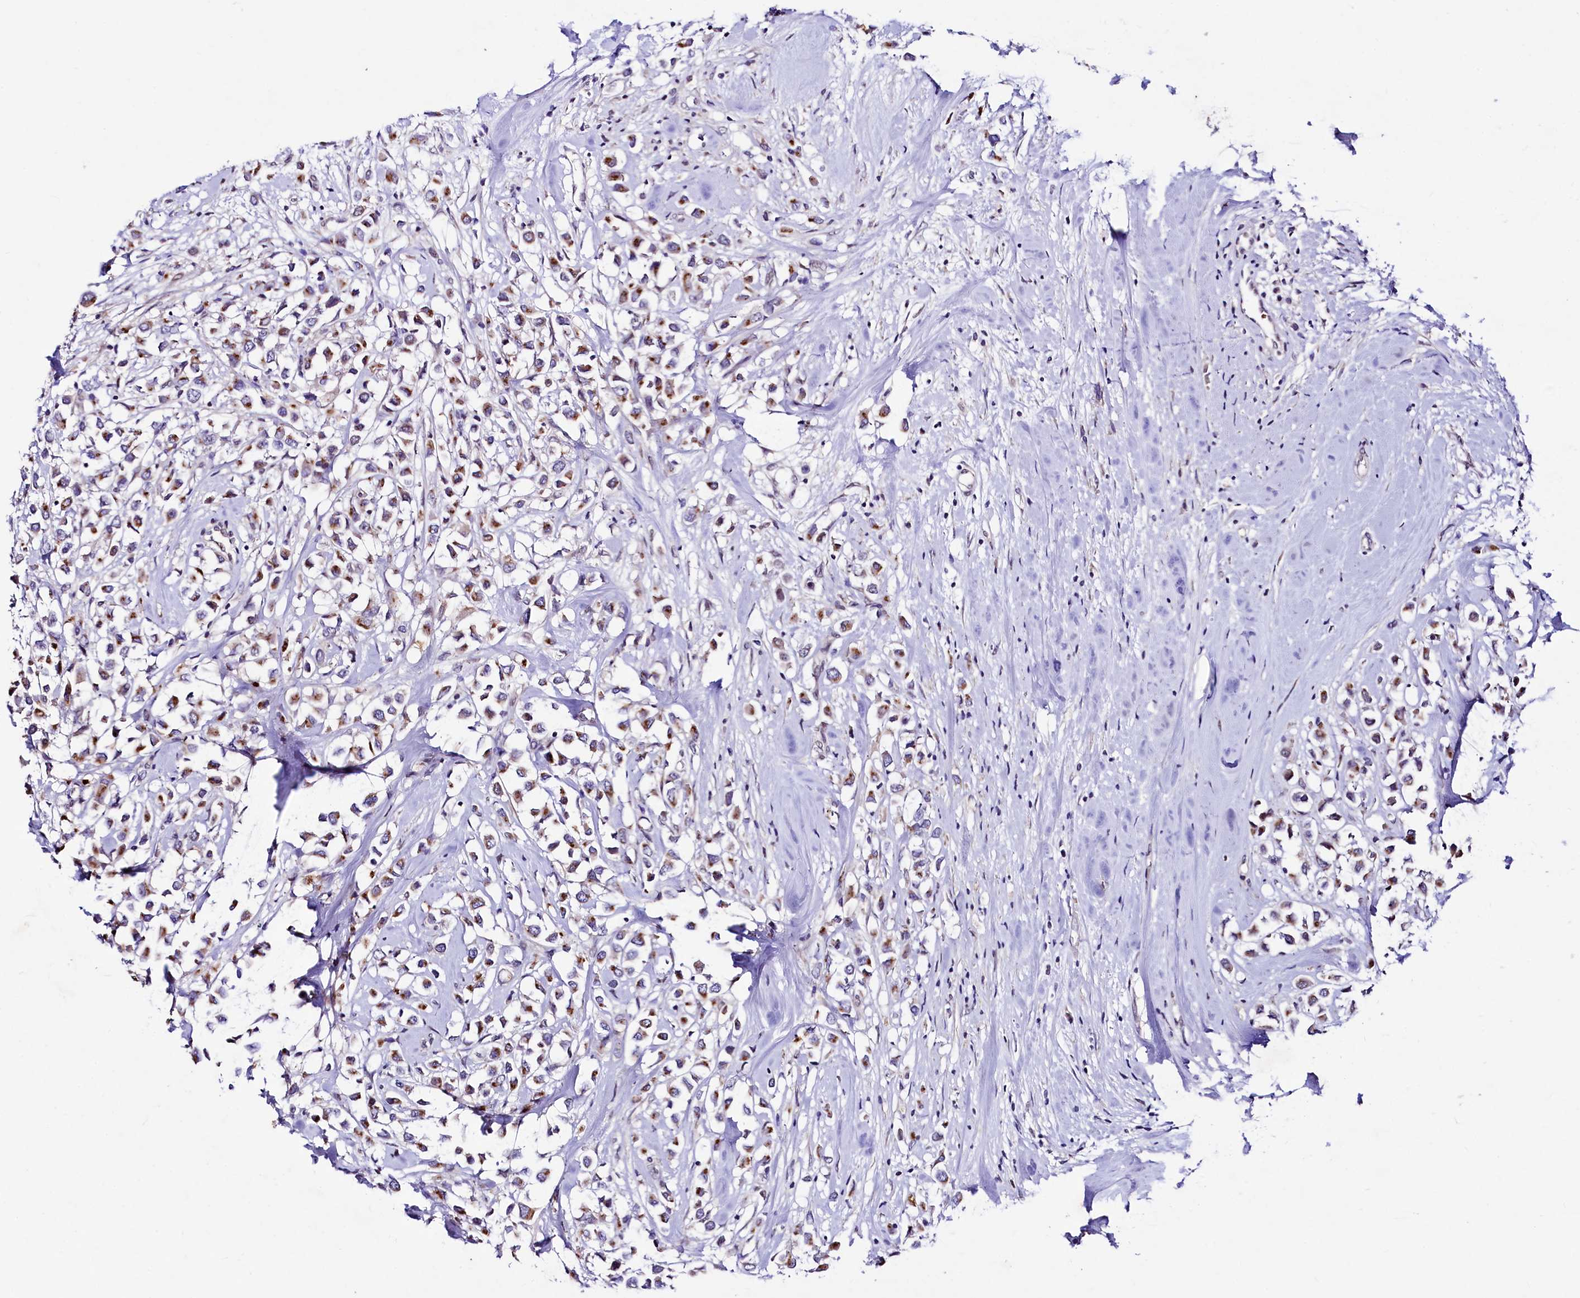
{"staining": {"intensity": "moderate", "quantity": "25%-75%", "location": "cytoplasmic/membranous,nuclear"}, "tissue": "breast cancer", "cell_type": "Tumor cells", "image_type": "cancer", "snomed": [{"axis": "morphology", "description": "Duct carcinoma"}, {"axis": "topography", "description": "Breast"}], "caption": "Immunohistochemical staining of human breast cancer (invasive ductal carcinoma) shows medium levels of moderate cytoplasmic/membranous and nuclear staining in approximately 25%-75% of tumor cells.", "gene": "LEUTX", "patient": {"sex": "female", "age": 87}}